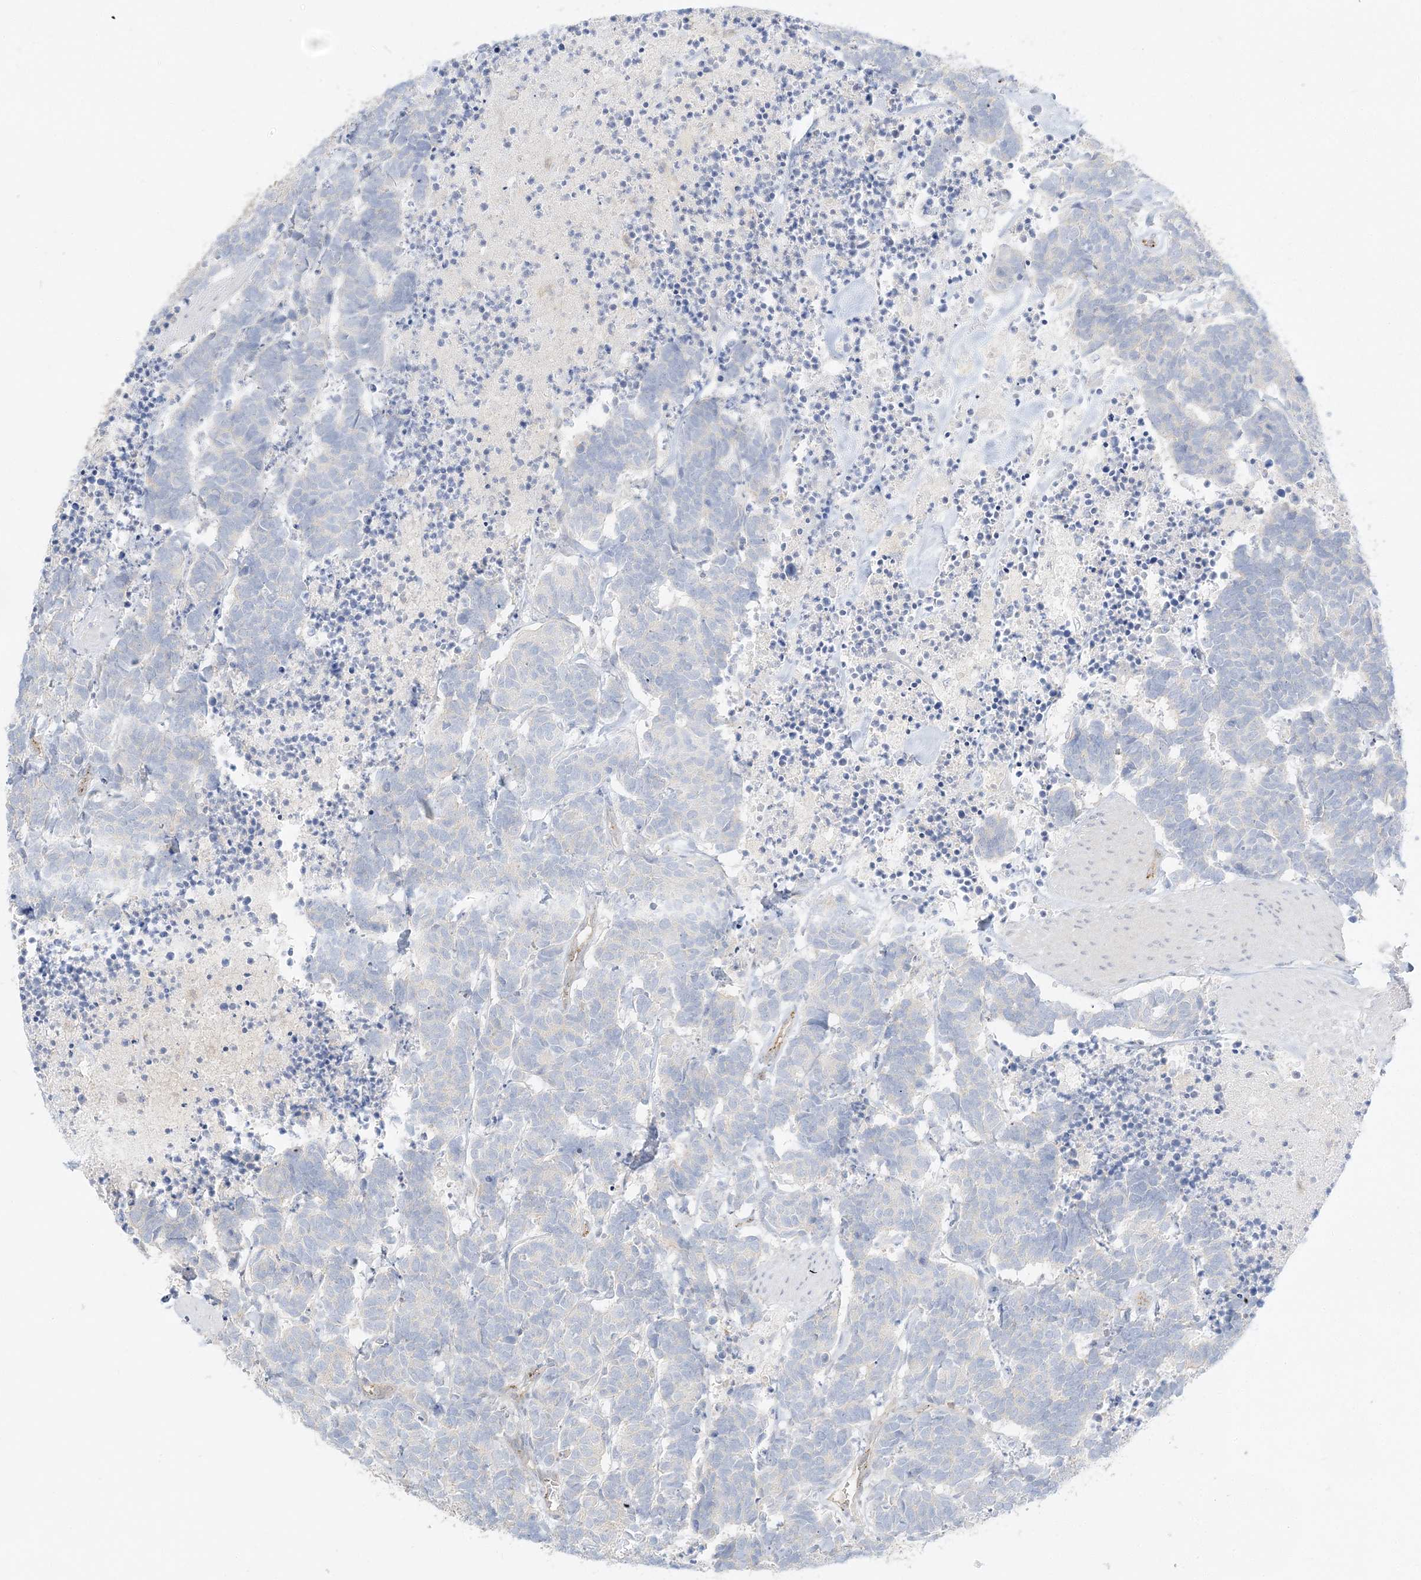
{"staining": {"intensity": "negative", "quantity": "none", "location": "none"}, "tissue": "carcinoid", "cell_type": "Tumor cells", "image_type": "cancer", "snomed": [{"axis": "morphology", "description": "Carcinoma, NOS"}, {"axis": "morphology", "description": "Carcinoid, malignant, NOS"}, {"axis": "topography", "description": "Urinary bladder"}], "caption": "Immunohistochemistry (IHC) of human carcinoid shows no staining in tumor cells. The staining was performed using DAB to visualize the protein expression in brown, while the nuclei were stained in blue with hematoxylin (Magnification: 20x).", "gene": "INPP1", "patient": {"sex": "male", "age": 57}}